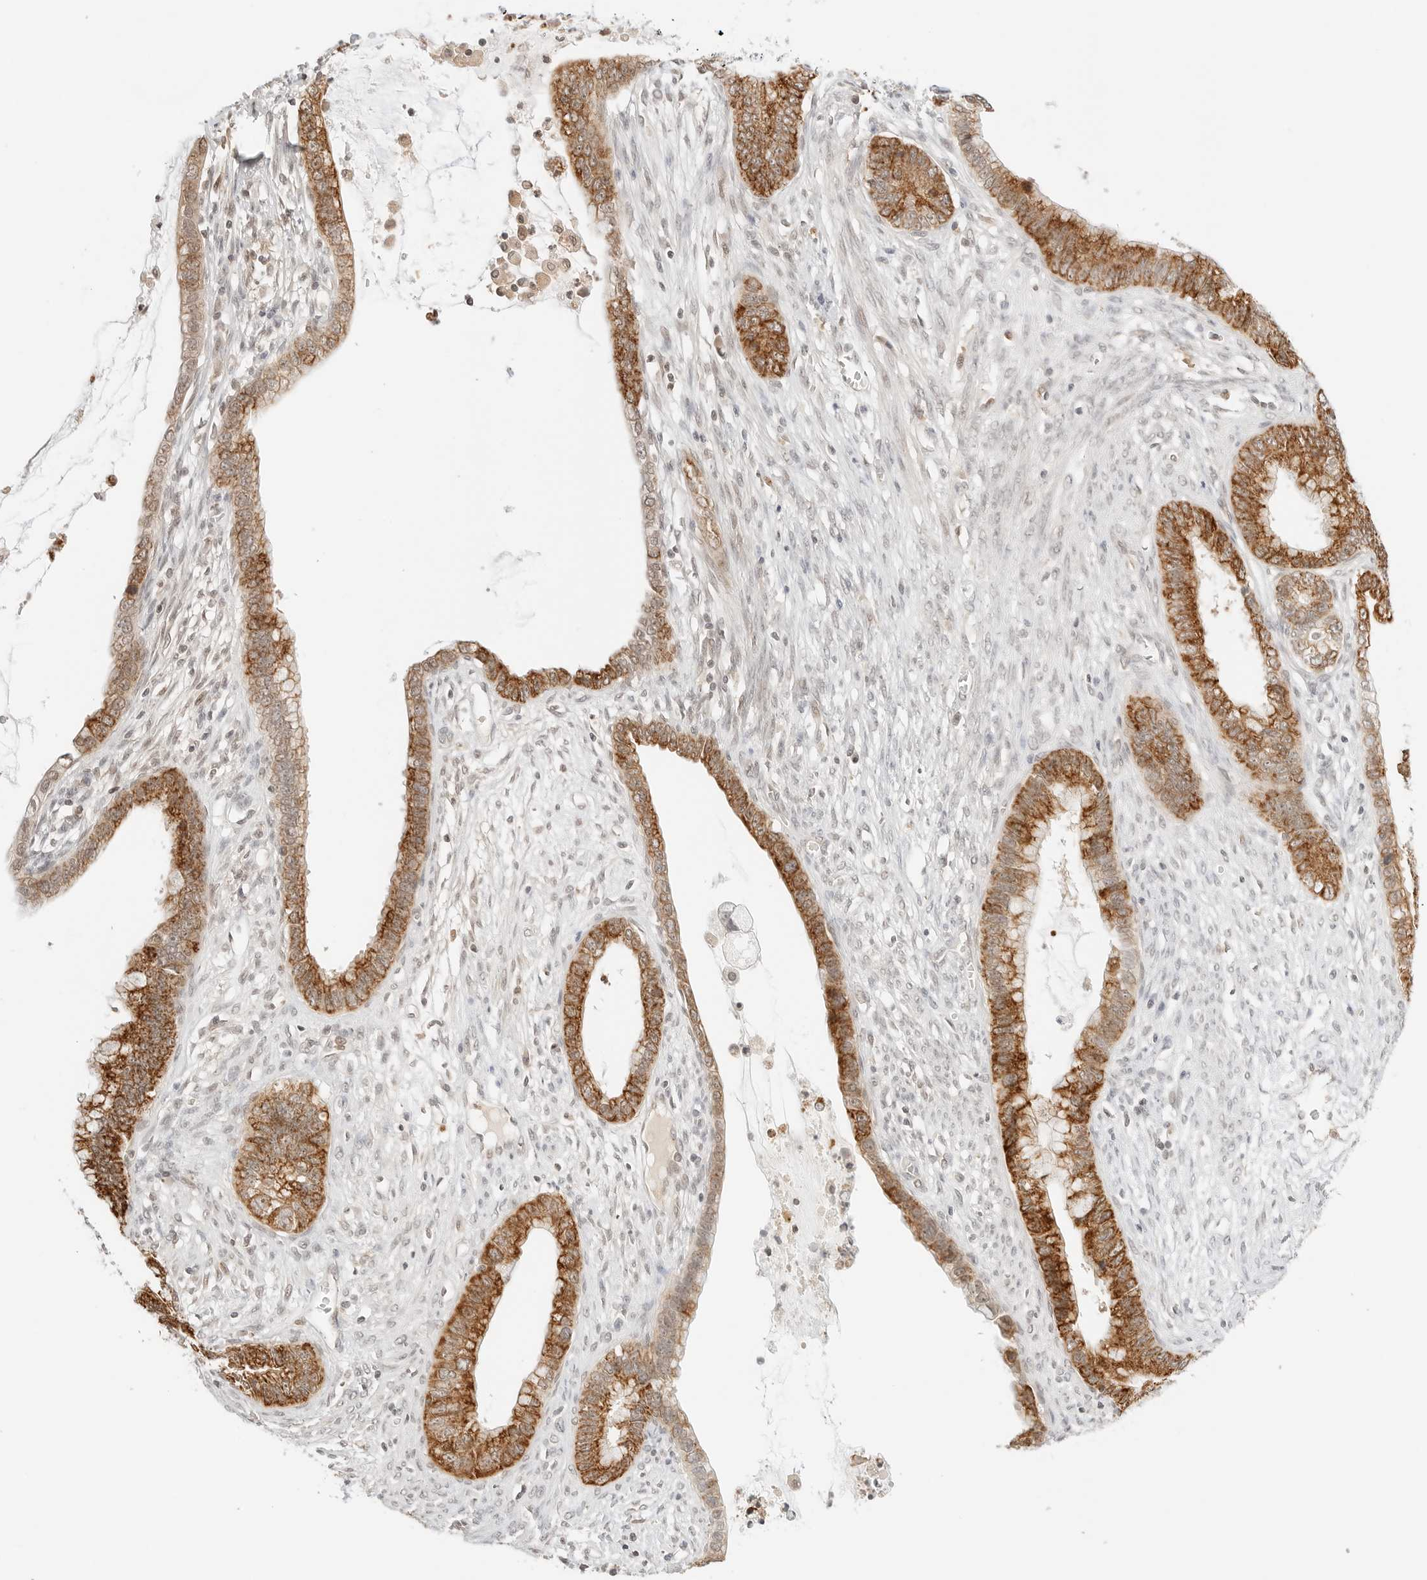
{"staining": {"intensity": "strong", "quantity": ">75%", "location": "cytoplasmic/membranous"}, "tissue": "cervical cancer", "cell_type": "Tumor cells", "image_type": "cancer", "snomed": [{"axis": "morphology", "description": "Adenocarcinoma, NOS"}, {"axis": "topography", "description": "Cervix"}], "caption": "Tumor cells show high levels of strong cytoplasmic/membranous positivity in approximately >75% of cells in human adenocarcinoma (cervical).", "gene": "RPS6KL1", "patient": {"sex": "female", "age": 44}}